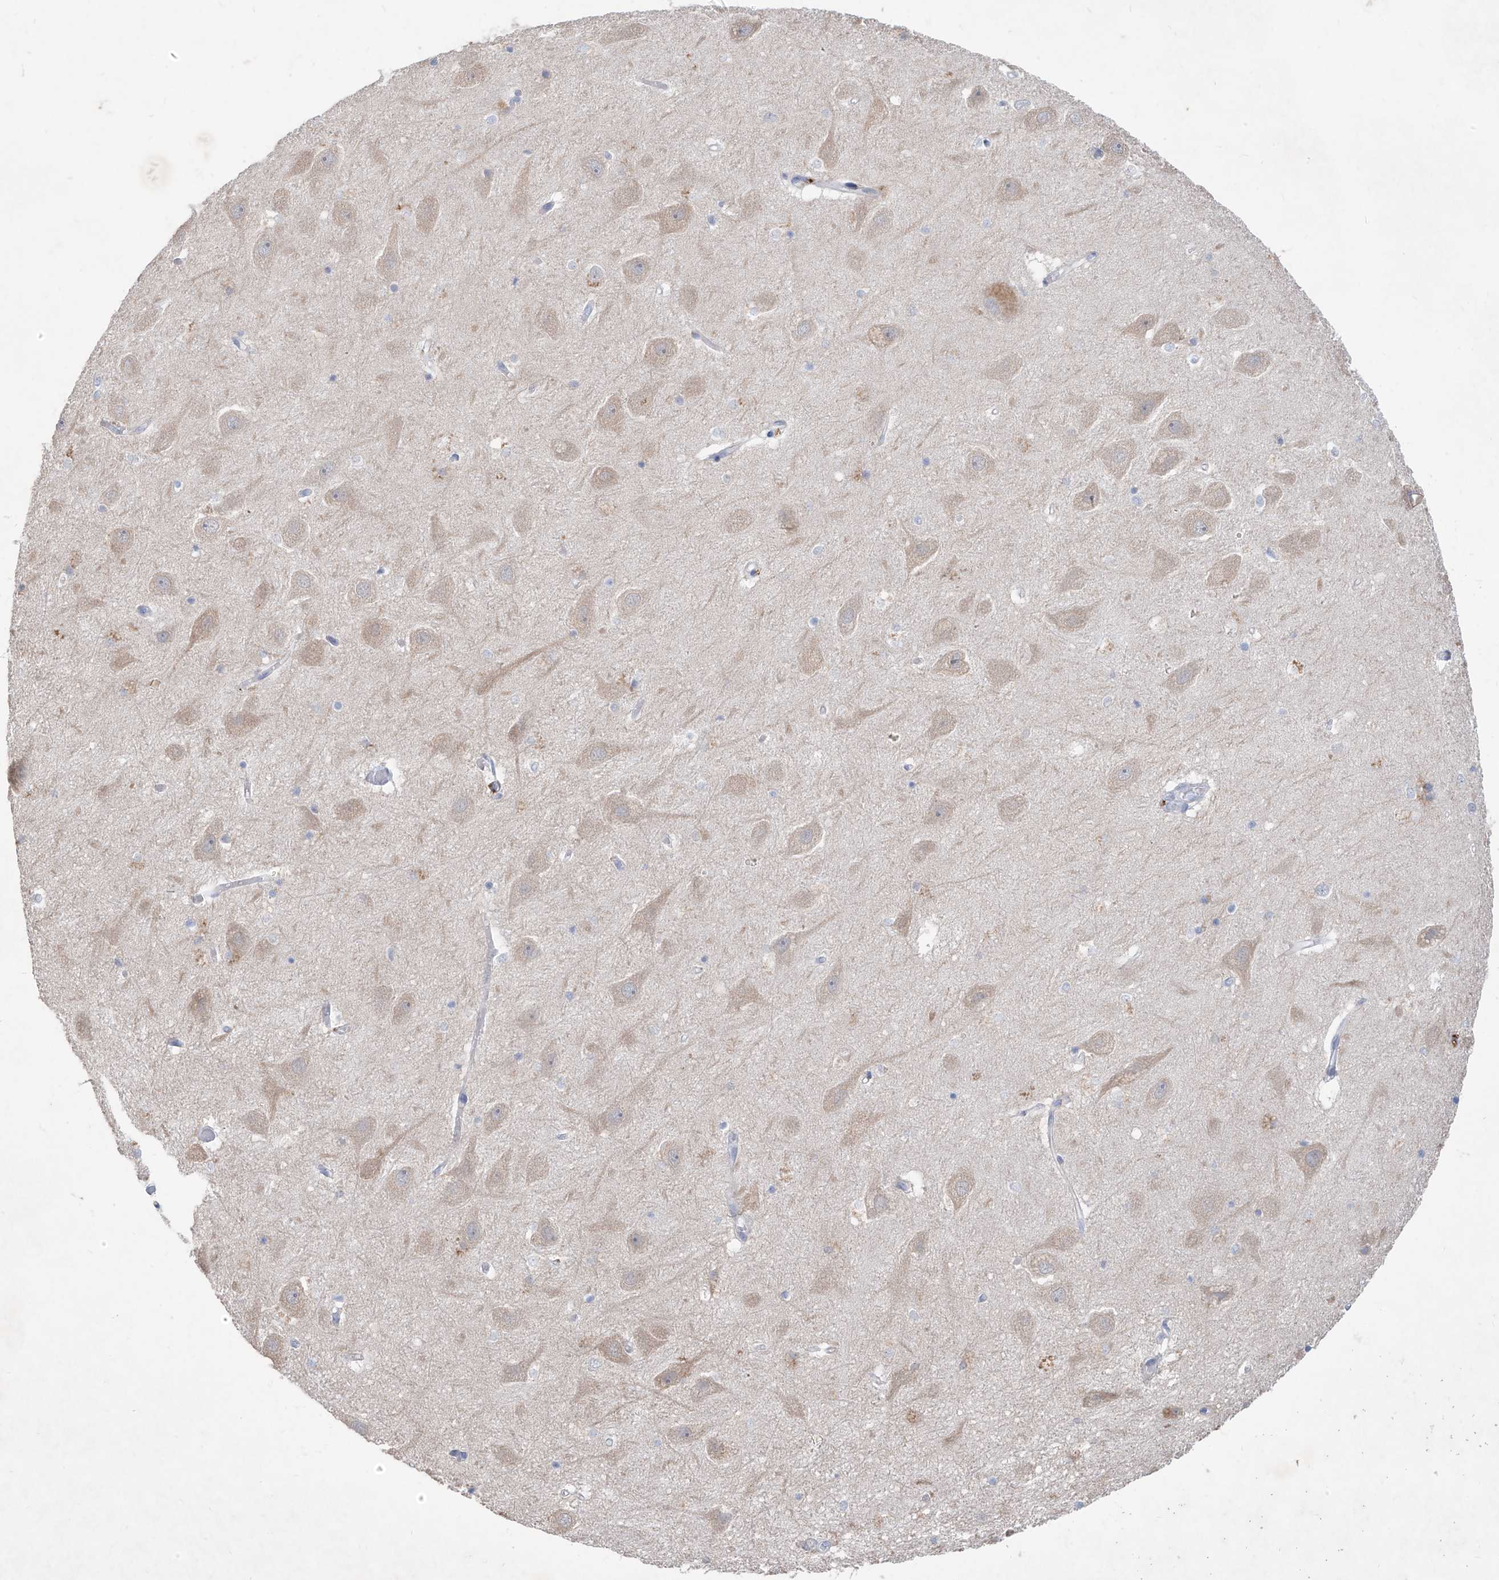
{"staining": {"intensity": "negative", "quantity": "none", "location": "none"}, "tissue": "hippocampus", "cell_type": "Glial cells", "image_type": "normal", "snomed": [{"axis": "morphology", "description": "Normal tissue, NOS"}, {"axis": "topography", "description": "Hippocampus"}], "caption": "Immunohistochemistry image of normal human hippocampus stained for a protein (brown), which exhibits no positivity in glial cells.", "gene": "ASNS", "patient": {"sex": "female", "age": 52}}